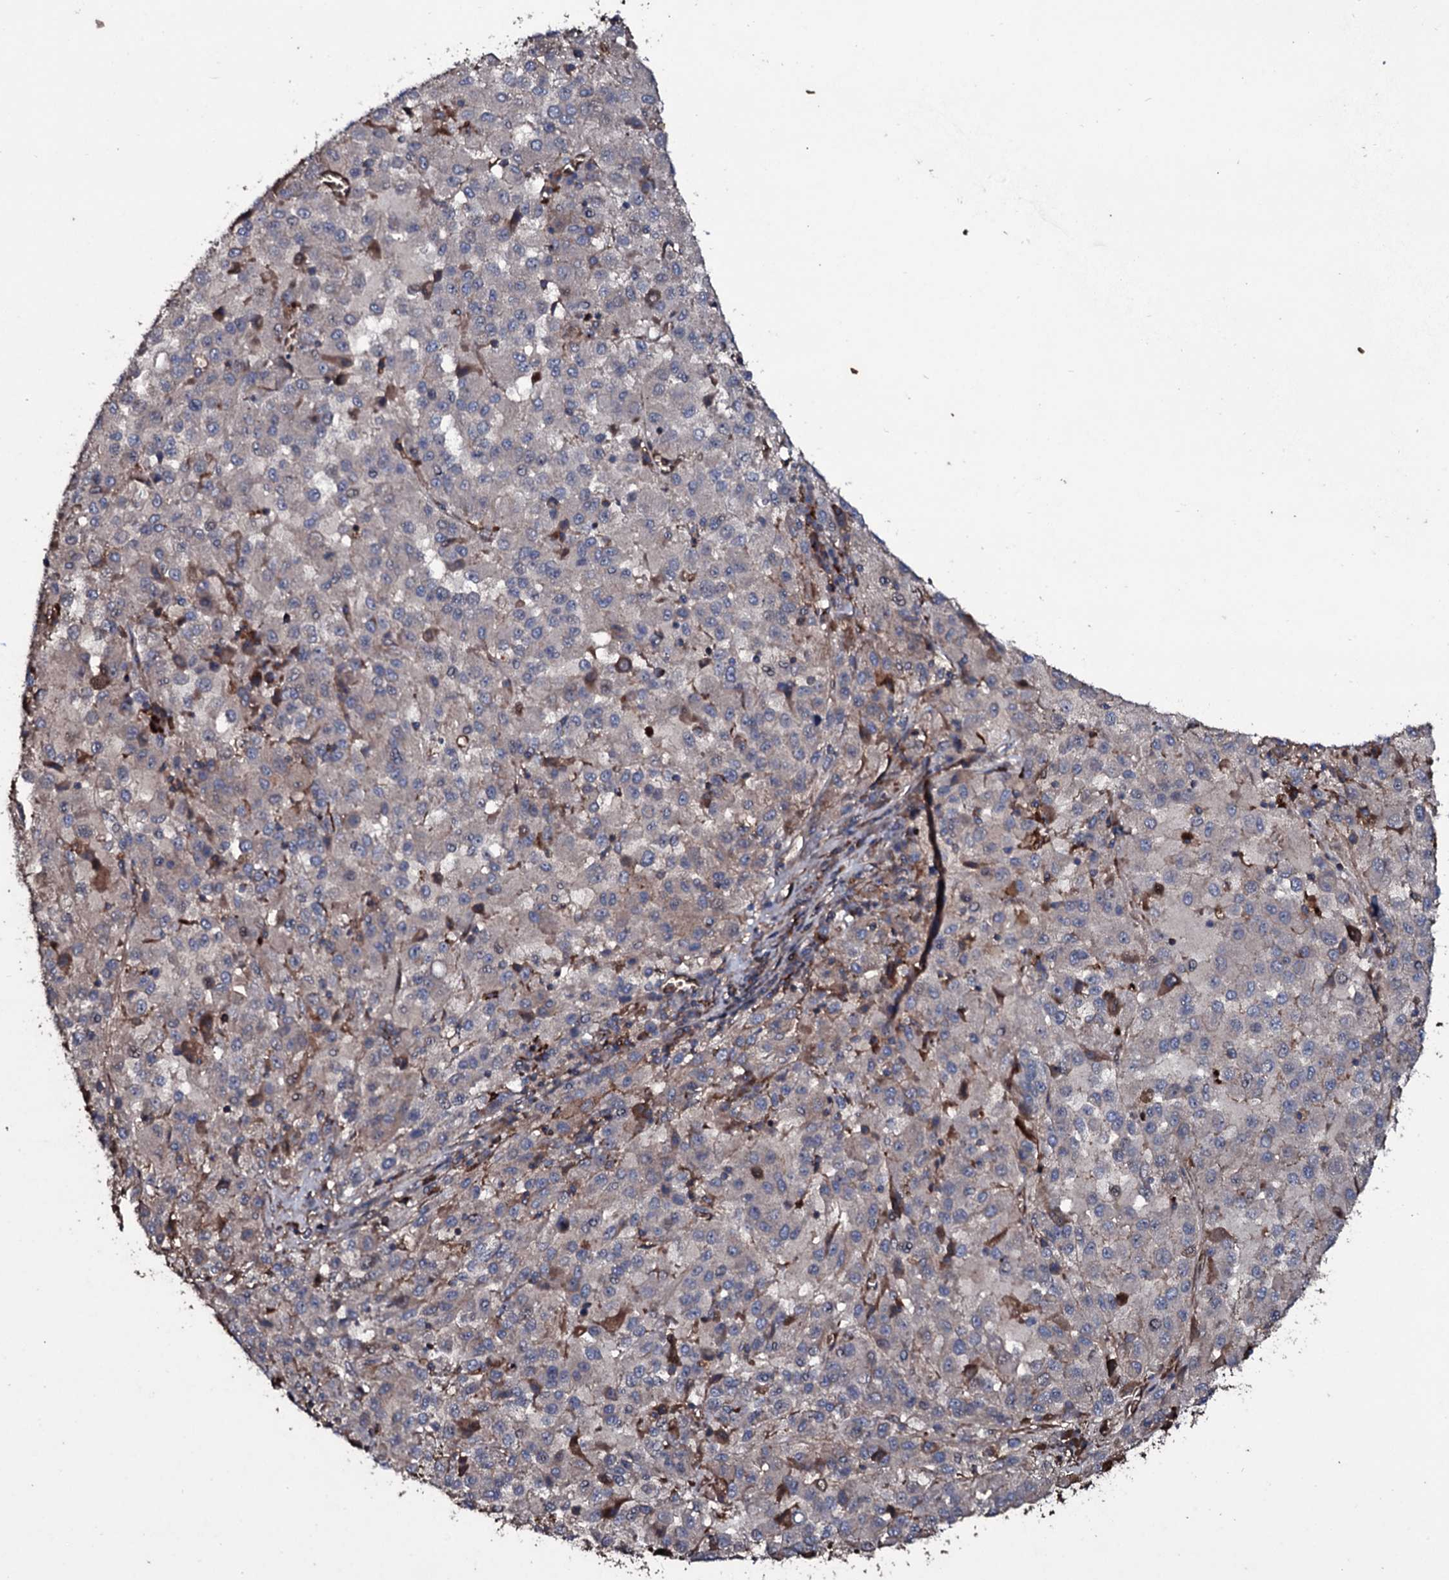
{"staining": {"intensity": "weak", "quantity": "<25%", "location": "cytoplasmic/membranous"}, "tissue": "melanoma", "cell_type": "Tumor cells", "image_type": "cancer", "snomed": [{"axis": "morphology", "description": "Malignant melanoma, Metastatic site"}, {"axis": "topography", "description": "Lung"}], "caption": "This is an IHC histopathology image of human malignant melanoma (metastatic site). There is no staining in tumor cells.", "gene": "ZSWIM8", "patient": {"sex": "male", "age": 64}}